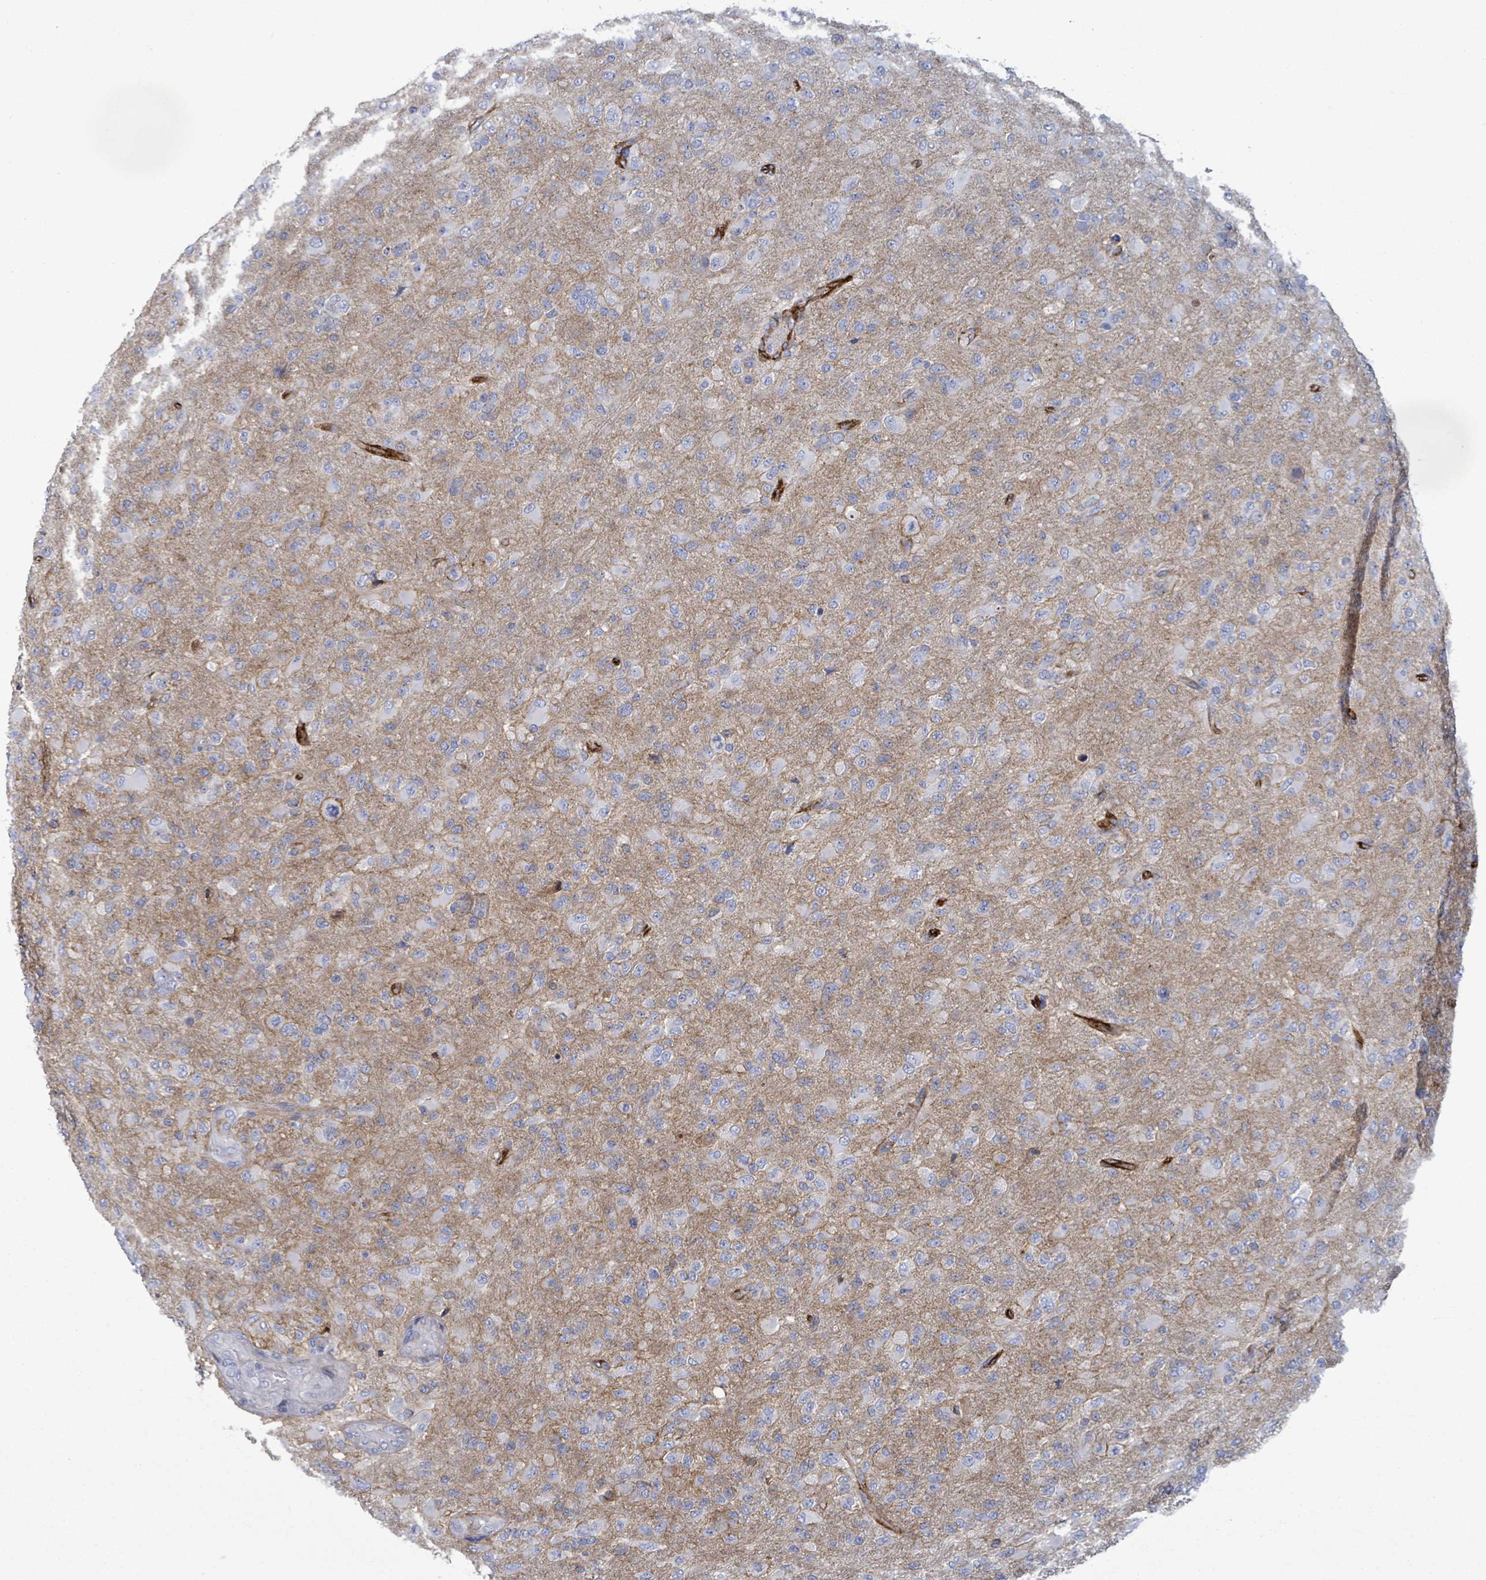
{"staining": {"intensity": "negative", "quantity": "none", "location": "none"}, "tissue": "glioma", "cell_type": "Tumor cells", "image_type": "cancer", "snomed": [{"axis": "morphology", "description": "Glioma, malignant, Low grade"}, {"axis": "topography", "description": "Brain"}], "caption": "This is an immunohistochemistry image of human malignant glioma (low-grade). There is no staining in tumor cells.", "gene": "BSG", "patient": {"sex": "male", "age": 65}}